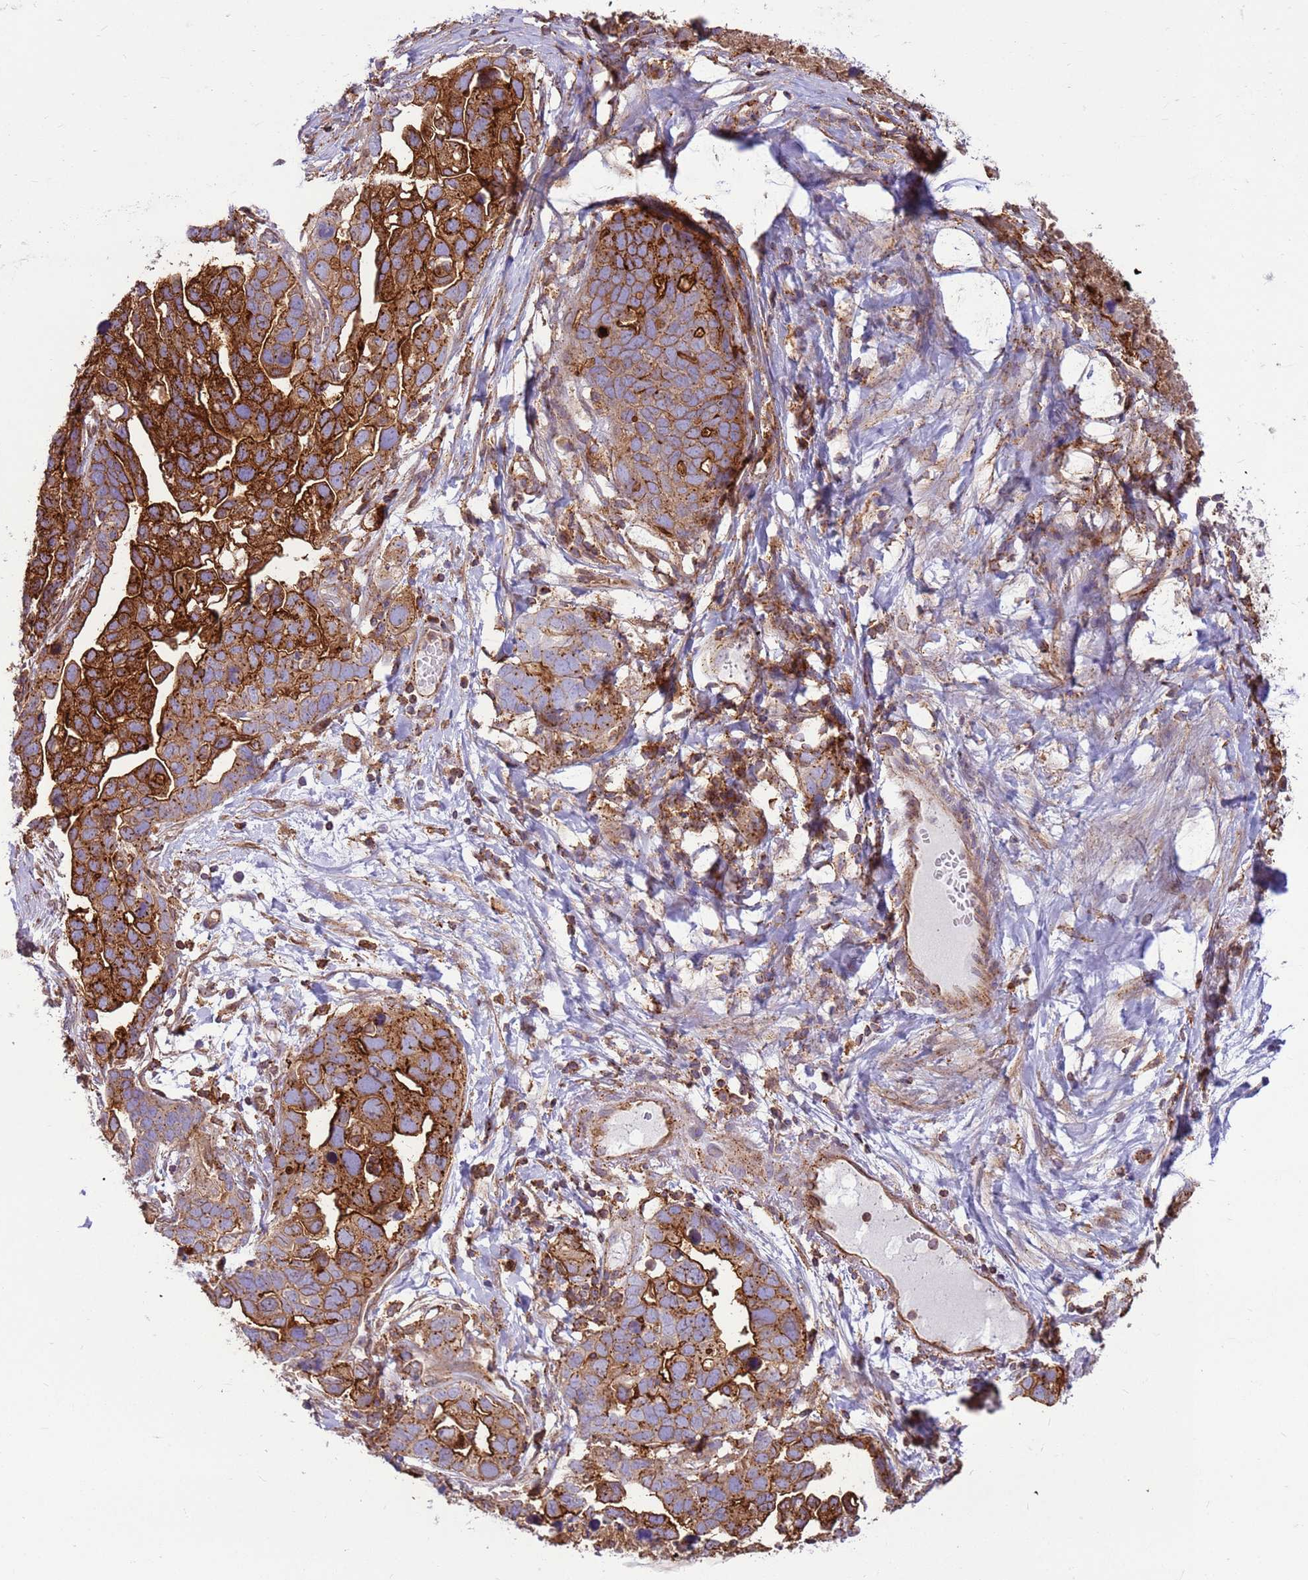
{"staining": {"intensity": "strong", "quantity": ">75%", "location": "cytoplasmic/membranous"}, "tissue": "ovarian cancer", "cell_type": "Tumor cells", "image_type": "cancer", "snomed": [{"axis": "morphology", "description": "Cystadenocarcinoma, serous, NOS"}, {"axis": "topography", "description": "Ovary"}], "caption": "A high-resolution micrograph shows immunohistochemistry (IHC) staining of serous cystadenocarcinoma (ovarian), which displays strong cytoplasmic/membranous positivity in about >75% of tumor cells. Ihc stains the protein in brown and the nuclei are stained blue.", "gene": "DDX19B", "patient": {"sex": "female", "age": 54}}